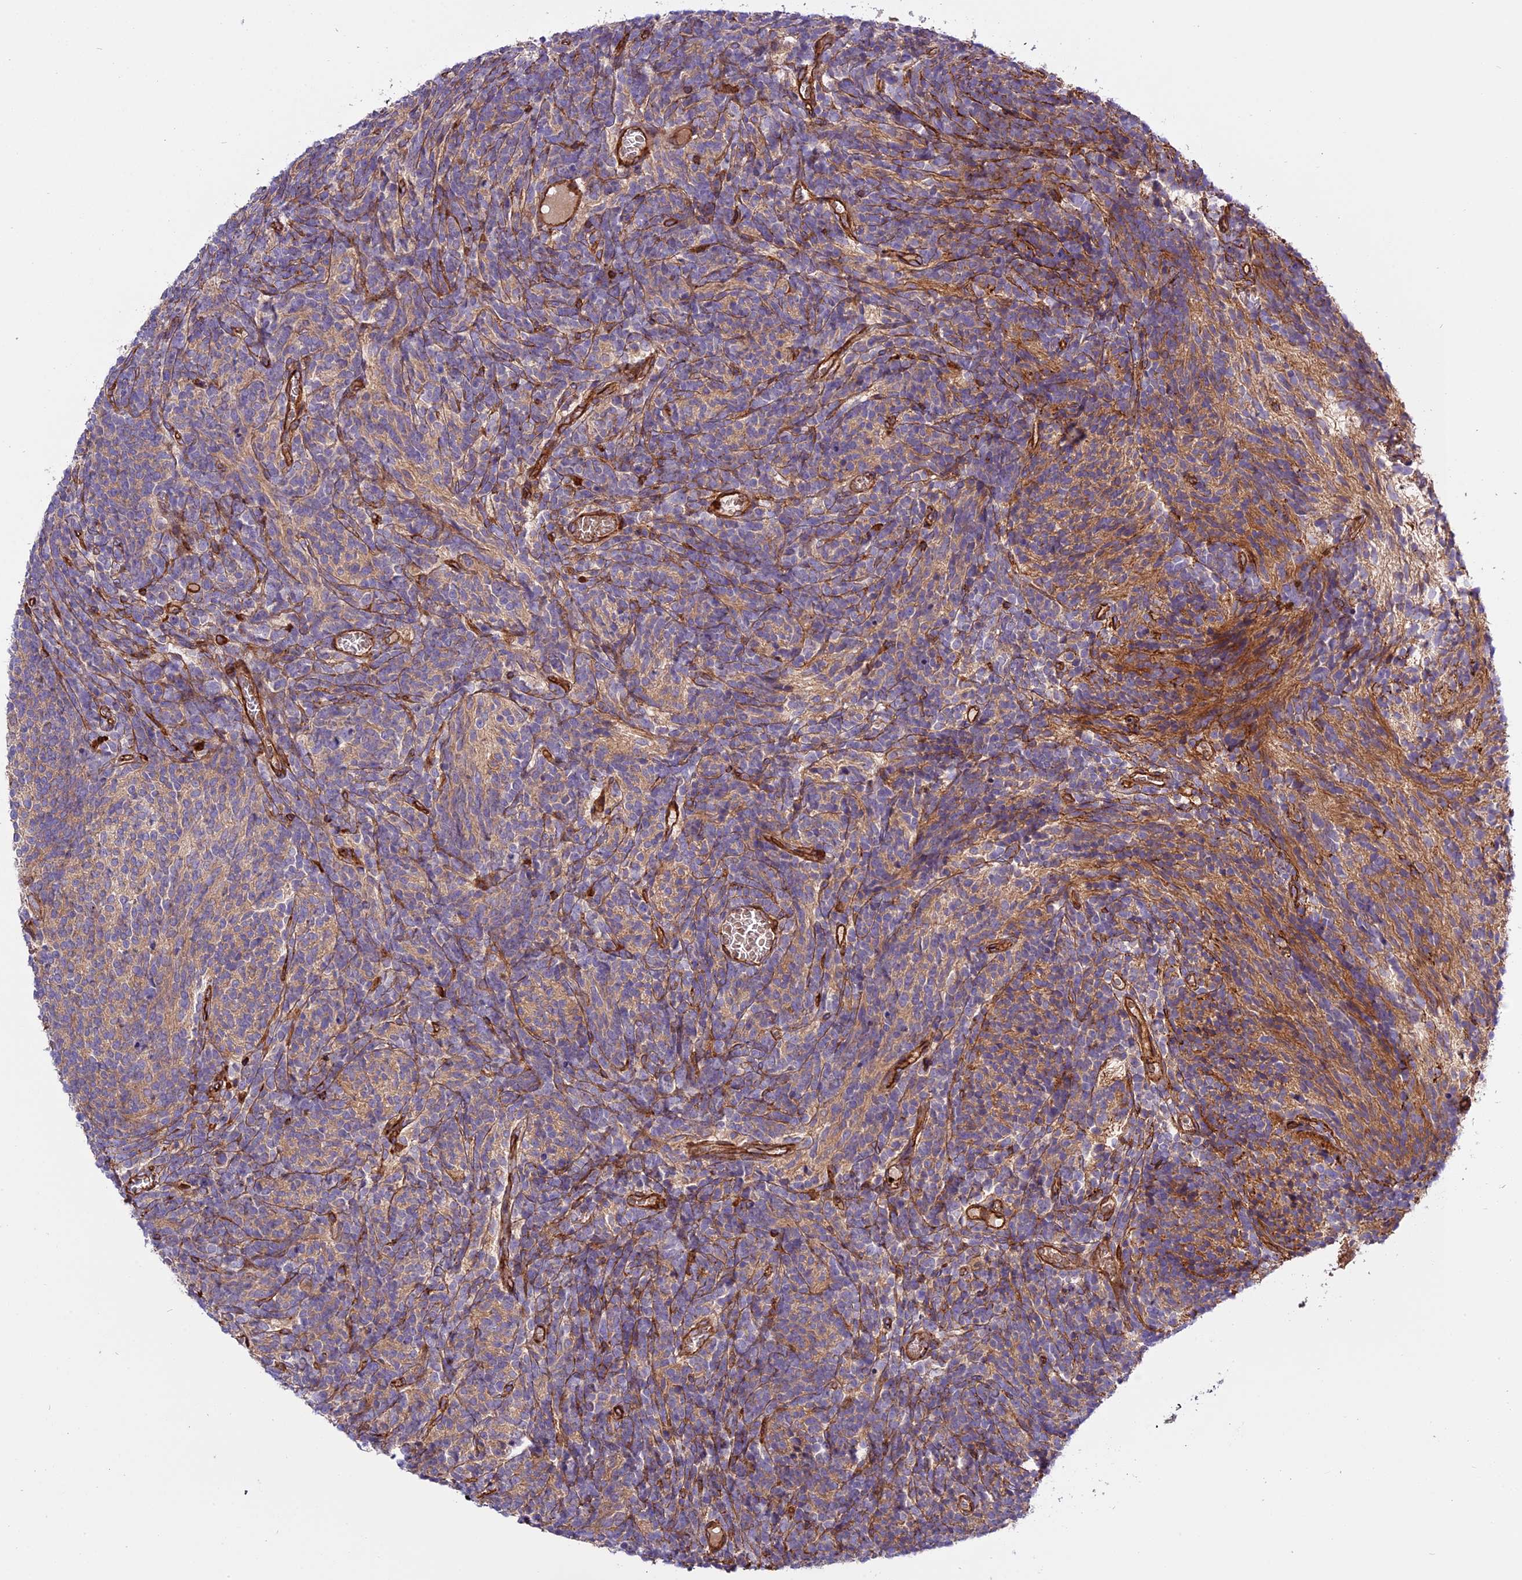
{"staining": {"intensity": "moderate", "quantity": "<25%", "location": "cytoplasmic/membranous"}, "tissue": "glioma", "cell_type": "Tumor cells", "image_type": "cancer", "snomed": [{"axis": "morphology", "description": "Glioma, malignant, Low grade"}, {"axis": "topography", "description": "Brain"}], "caption": "Immunohistochemical staining of glioma displays moderate cytoplasmic/membranous protein positivity in about <25% of tumor cells.", "gene": "CD99L2", "patient": {"sex": "female", "age": 1}}